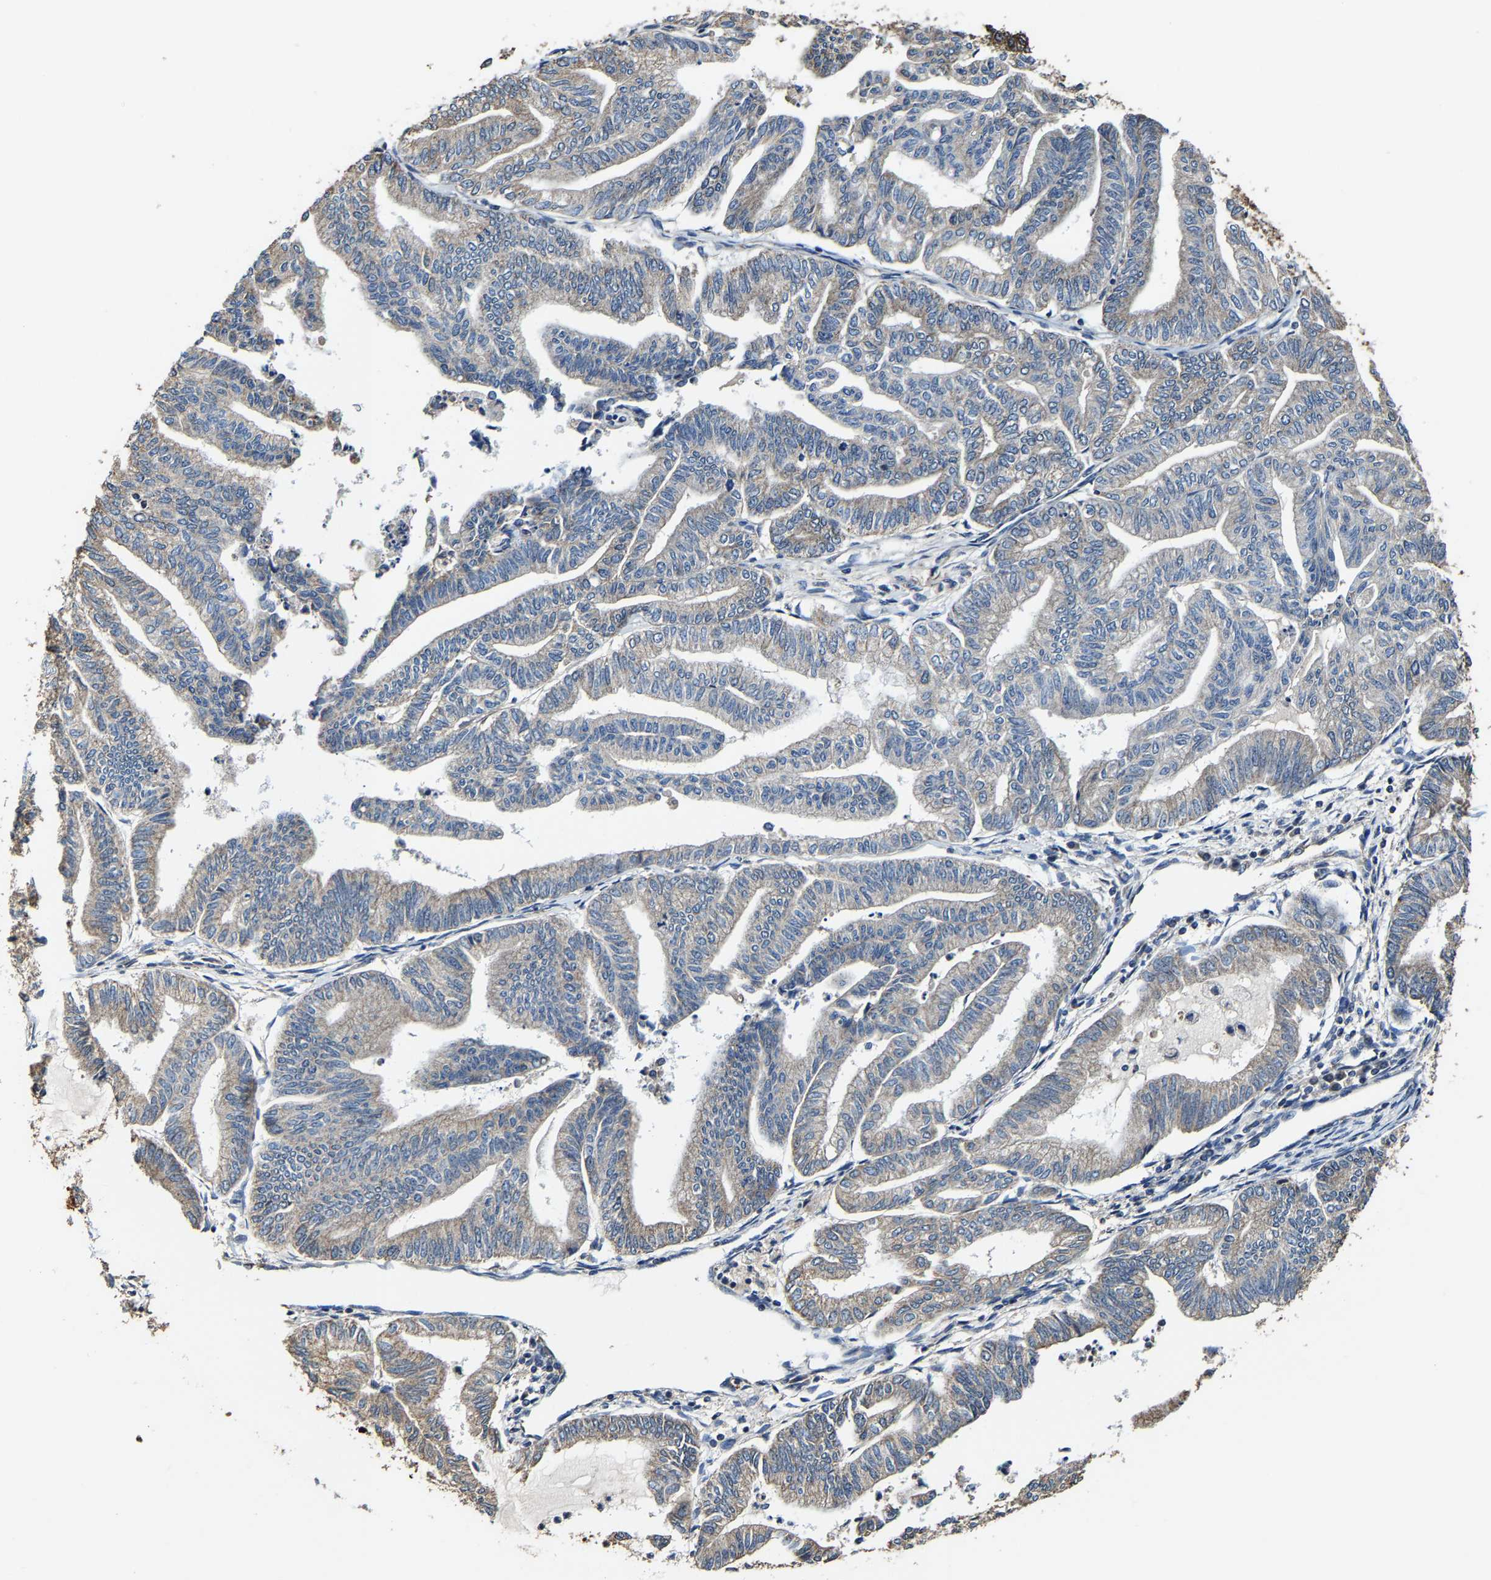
{"staining": {"intensity": "weak", "quantity": "<25%", "location": "cytoplasmic/membranous"}, "tissue": "endometrial cancer", "cell_type": "Tumor cells", "image_type": "cancer", "snomed": [{"axis": "morphology", "description": "Adenocarcinoma, NOS"}, {"axis": "topography", "description": "Endometrium"}], "caption": "Immunohistochemical staining of human endometrial cancer reveals no significant staining in tumor cells. The staining was performed using DAB (3,3'-diaminobenzidine) to visualize the protein expression in brown, while the nuclei were stained in blue with hematoxylin (Magnification: 20x).", "gene": "GFRA3", "patient": {"sex": "female", "age": 79}}